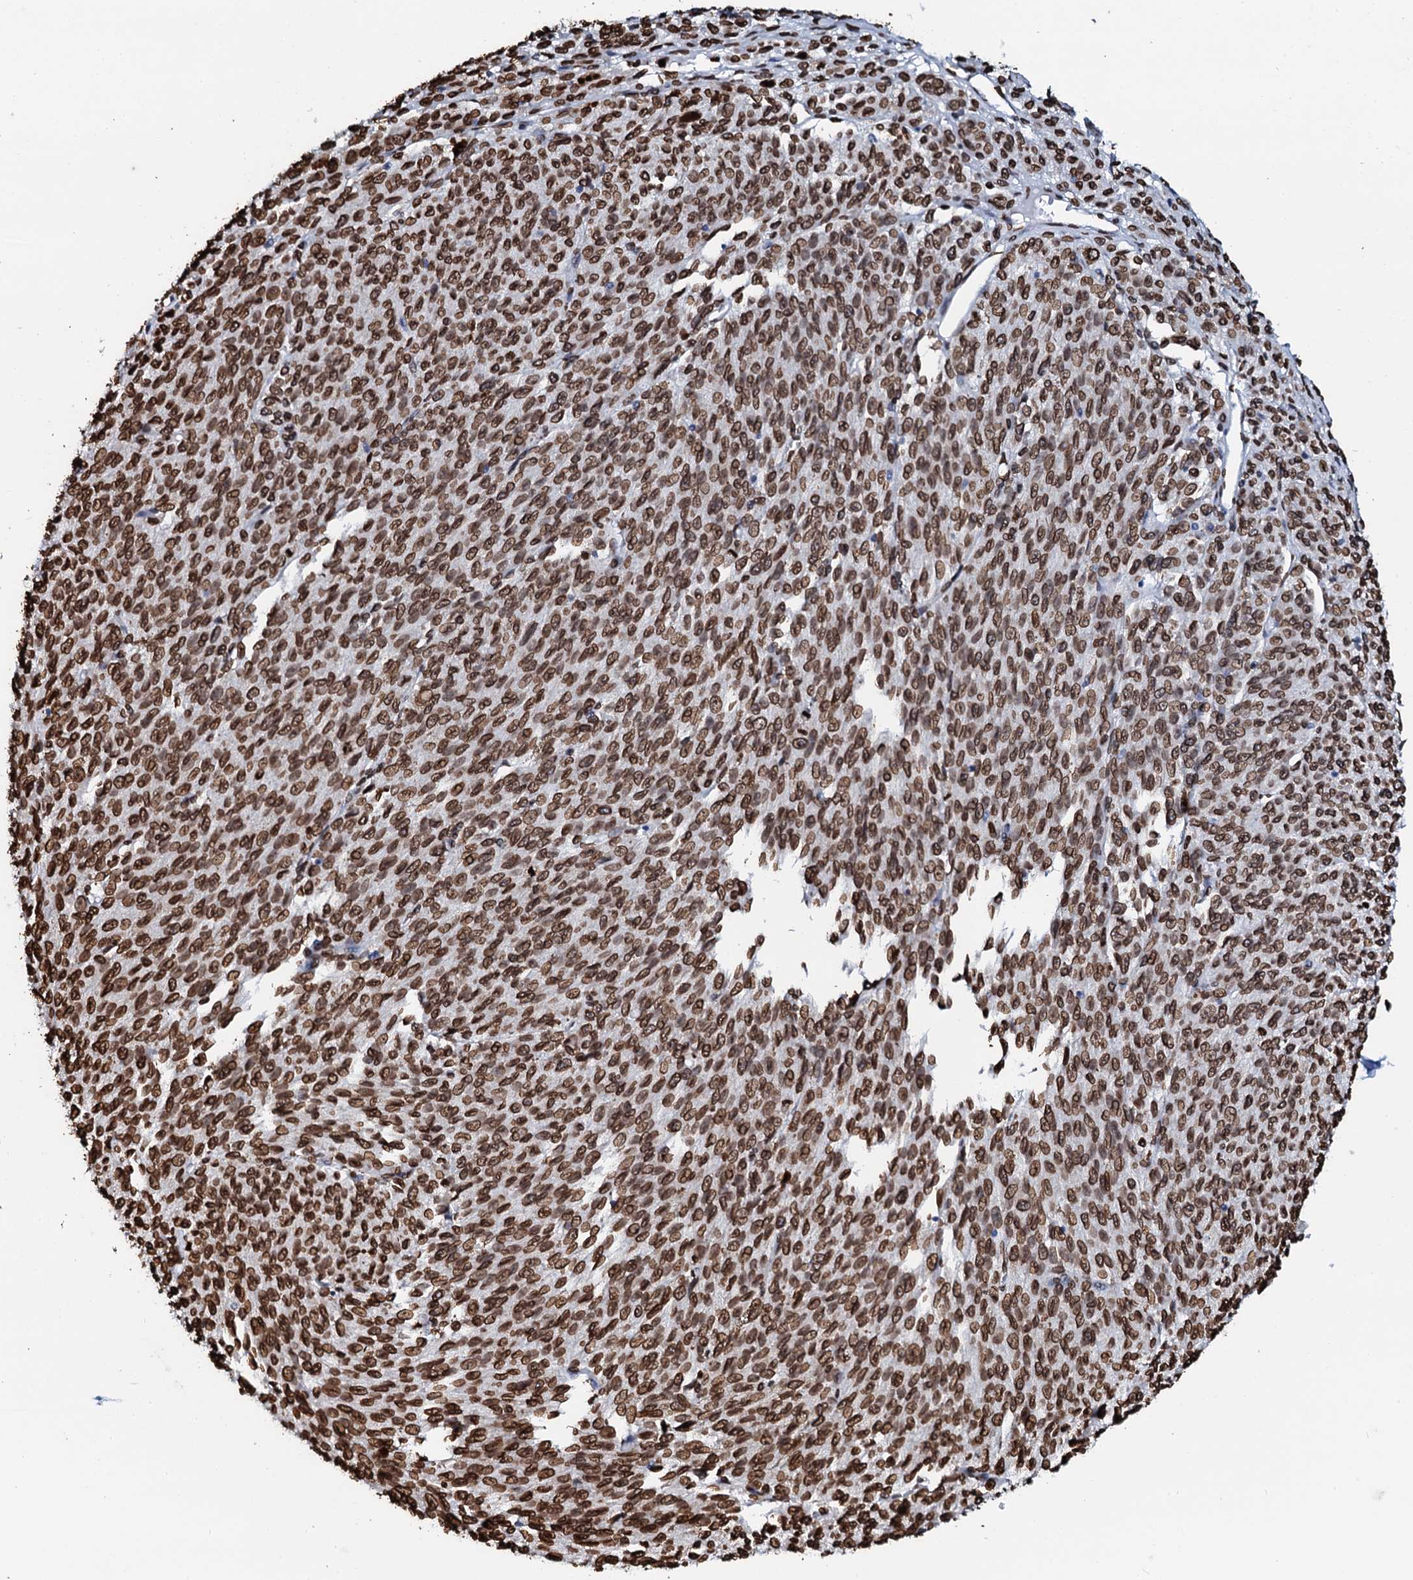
{"staining": {"intensity": "moderate", "quantity": ">75%", "location": "nuclear"}, "tissue": "melanoma", "cell_type": "Tumor cells", "image_type": "cancer", "snomed": [{"axis": "morphology", "description": "Malignant melanoma, NOS"}, {"axis": "topography", "description": "Skin"}], "caption": "Melanoma stained with DAB (3,3'-diaminobenzidine) immunohistochemistry (IHC) reveals medium levels of moderate nuclear staining in about >75% of tumor cells.", "gene": "KATNAL2", "patient": {"sex": "female", "age": 52}}